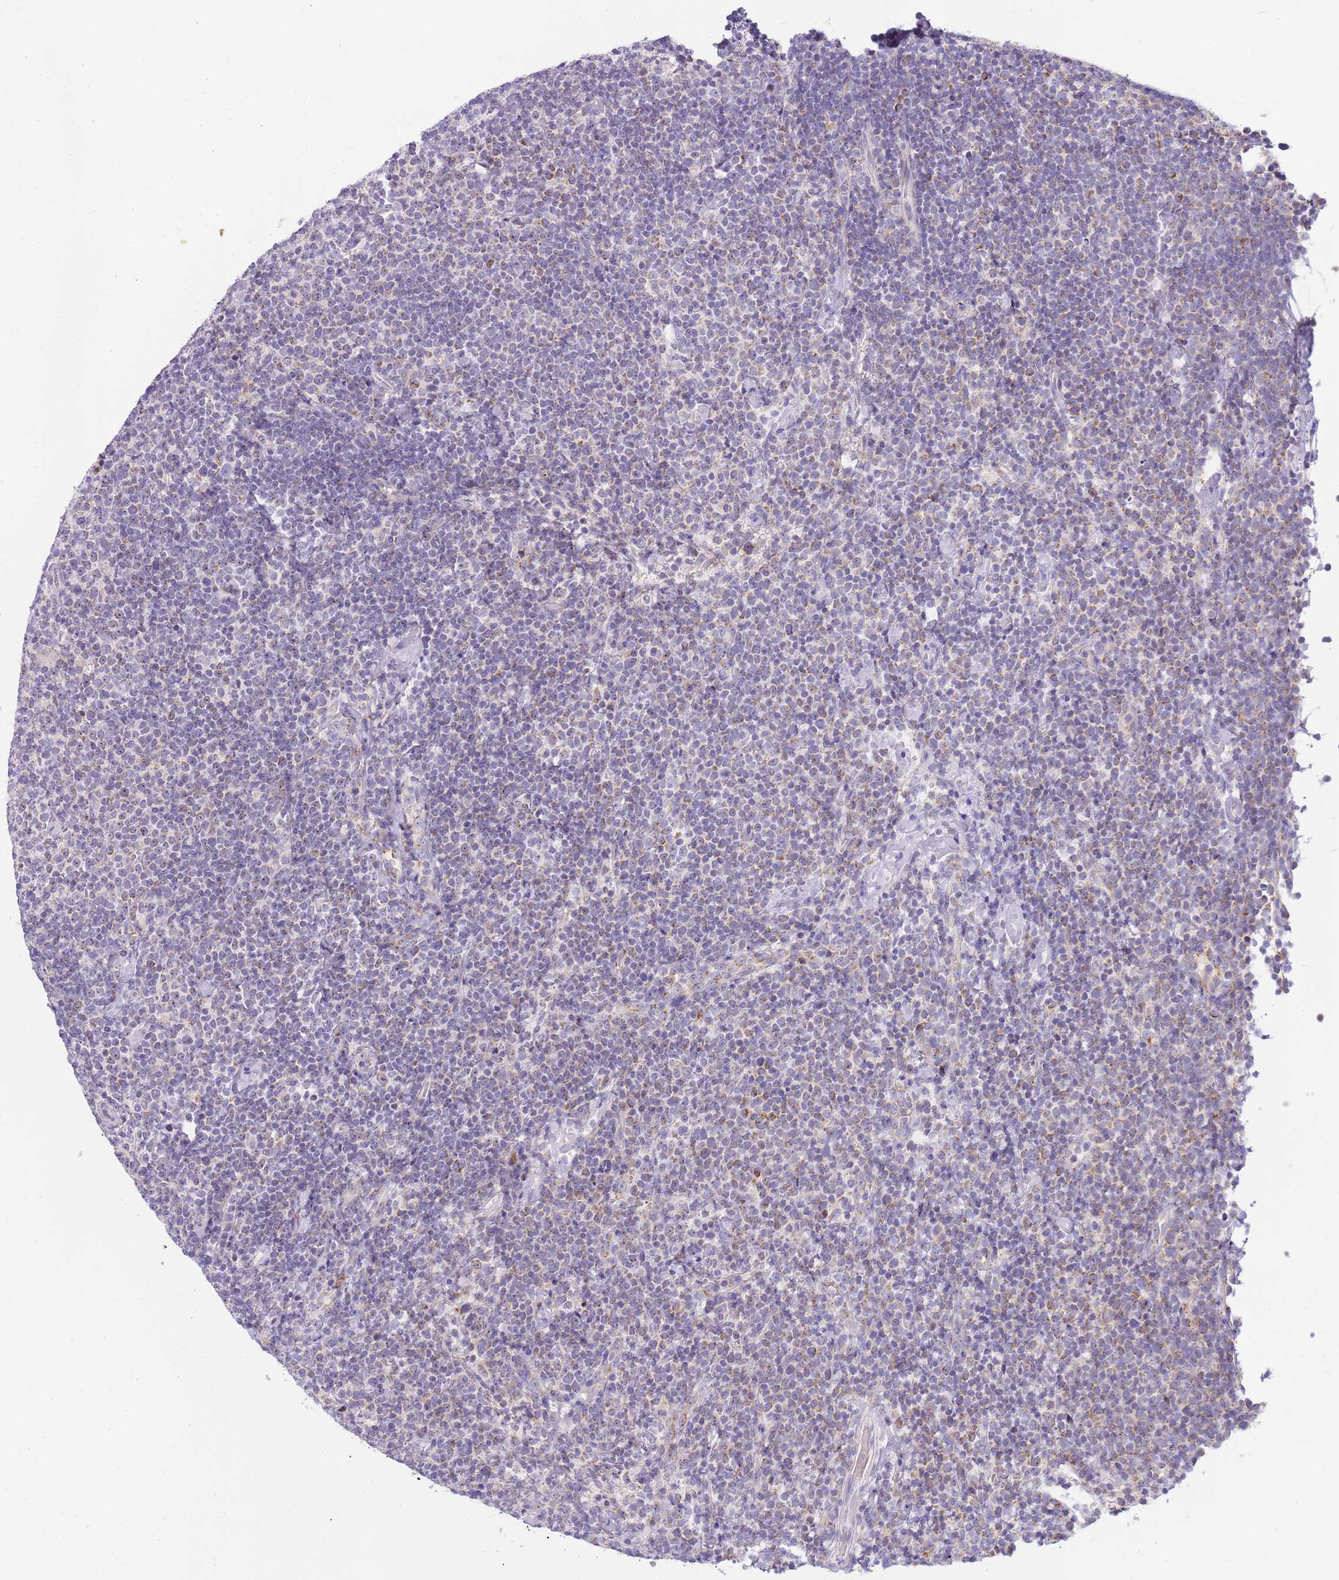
{"staining": {"intensity": "weak", "quantity": "25%-75%", "location": "cytoplasmic/membranous"}, "tissue": "lymphoma", "cell_type": "Tumor cells", "image_type": "cancer", "snomed": [{"axis": "morphology", "description": "Malignant lymphoma, non-Hodgkin's type, High grade"}, {"axis": "topography", "description": "Lymph node"}], "caption": "Protein staining of lymphoma tissue demonstrates weak cytoplasmic/membranous positivity in approximately 25%-75% of tumor cells.", "gene": "DNAJA3", "patient": {"sex": "male", "age": 61}}